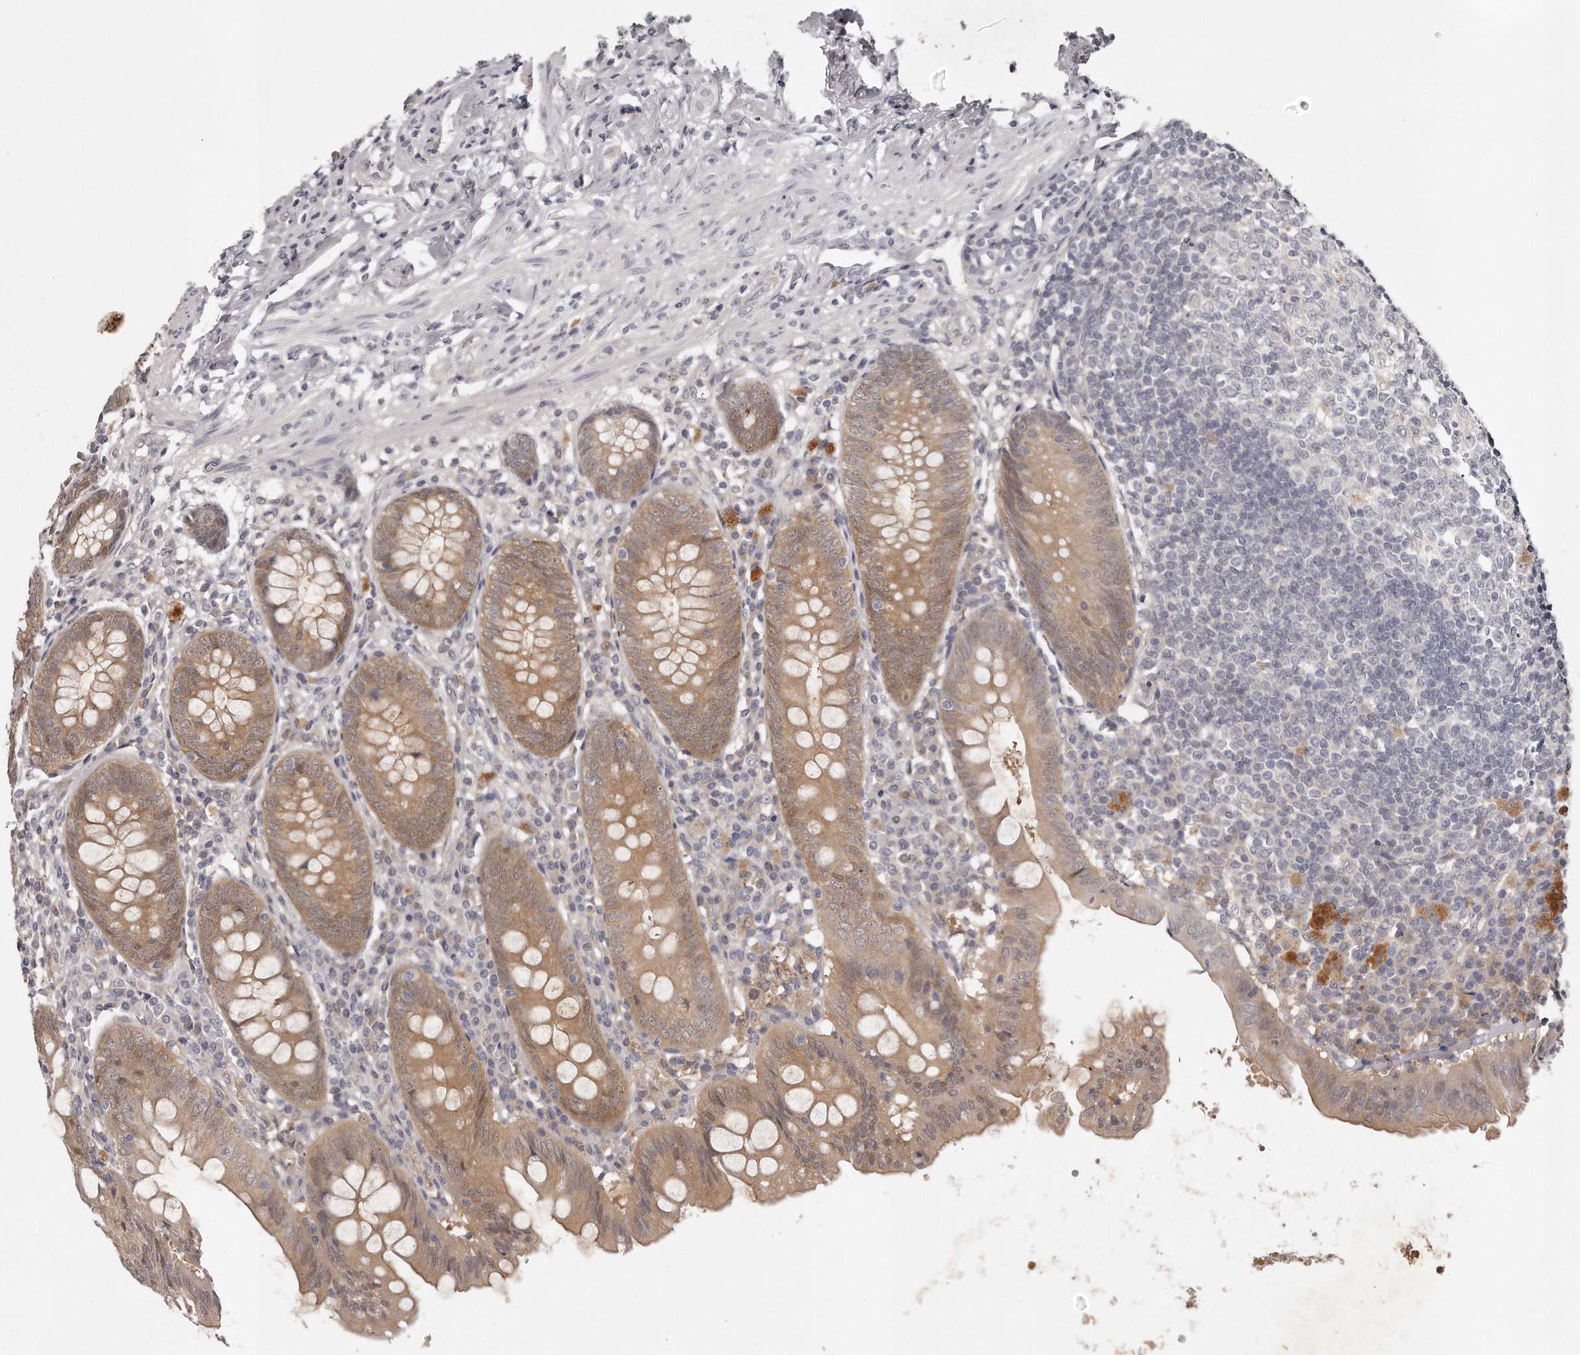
{"staining": {"intensity": "moderate", "quantity": "25%-75%", "location": "cytoplasmic/membranous"}, "tissue": "appendix", "cell_type": "Glandular cells", "image_type": "normal", "snomed": [{"axis": "morphology", "description": "Normal tissue, NOS"}, {"axis": "topography", "description": "Appendix"}], "caption": "Unremarkable appendix was stained to show a protein in brown. There is medium levels of moderate cytoplasmic/membranous positivity in approximately 25%-75% of glandular cells. The staining was performed using DAB, with brown indicating positive protein expression. Nuclei are stained blue with hematoxylin.", "gene": "GGCT", "patient": {"sex": "female", "age": 54}}